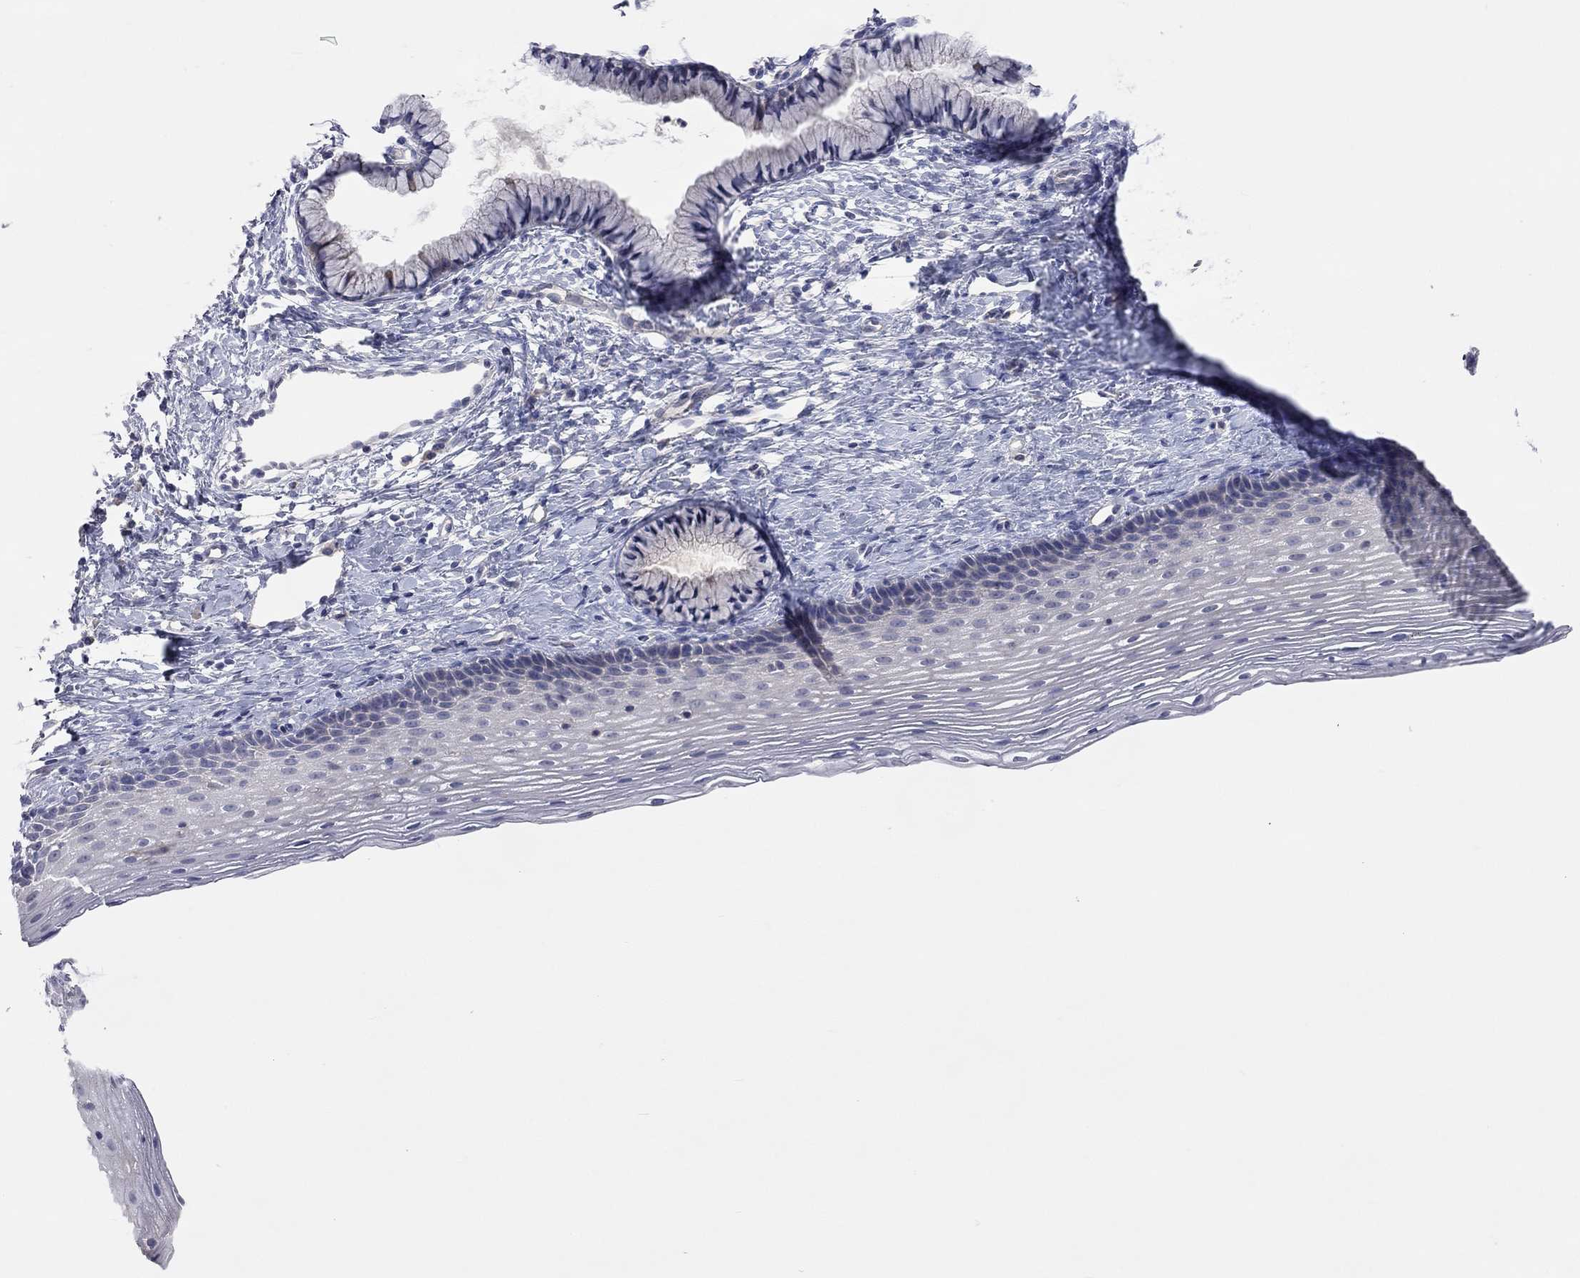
{"staining": {"intensity": "negative", "quantity": "none", "location": "none"}, "tissue": "cervix", "cell_type": "Glandular cells", "image_type": "normal", "snomed": [{"axis": "morphology", "description": "Normal tissue, NOS"}, {"axis": "topography", "description": "Cervix"}], "caption": "Protein analysis of normal cervix reveals no significant expression in glandular cells.", "gene": "KCNB1", "patient": {"sex": "female", "age": 39}}